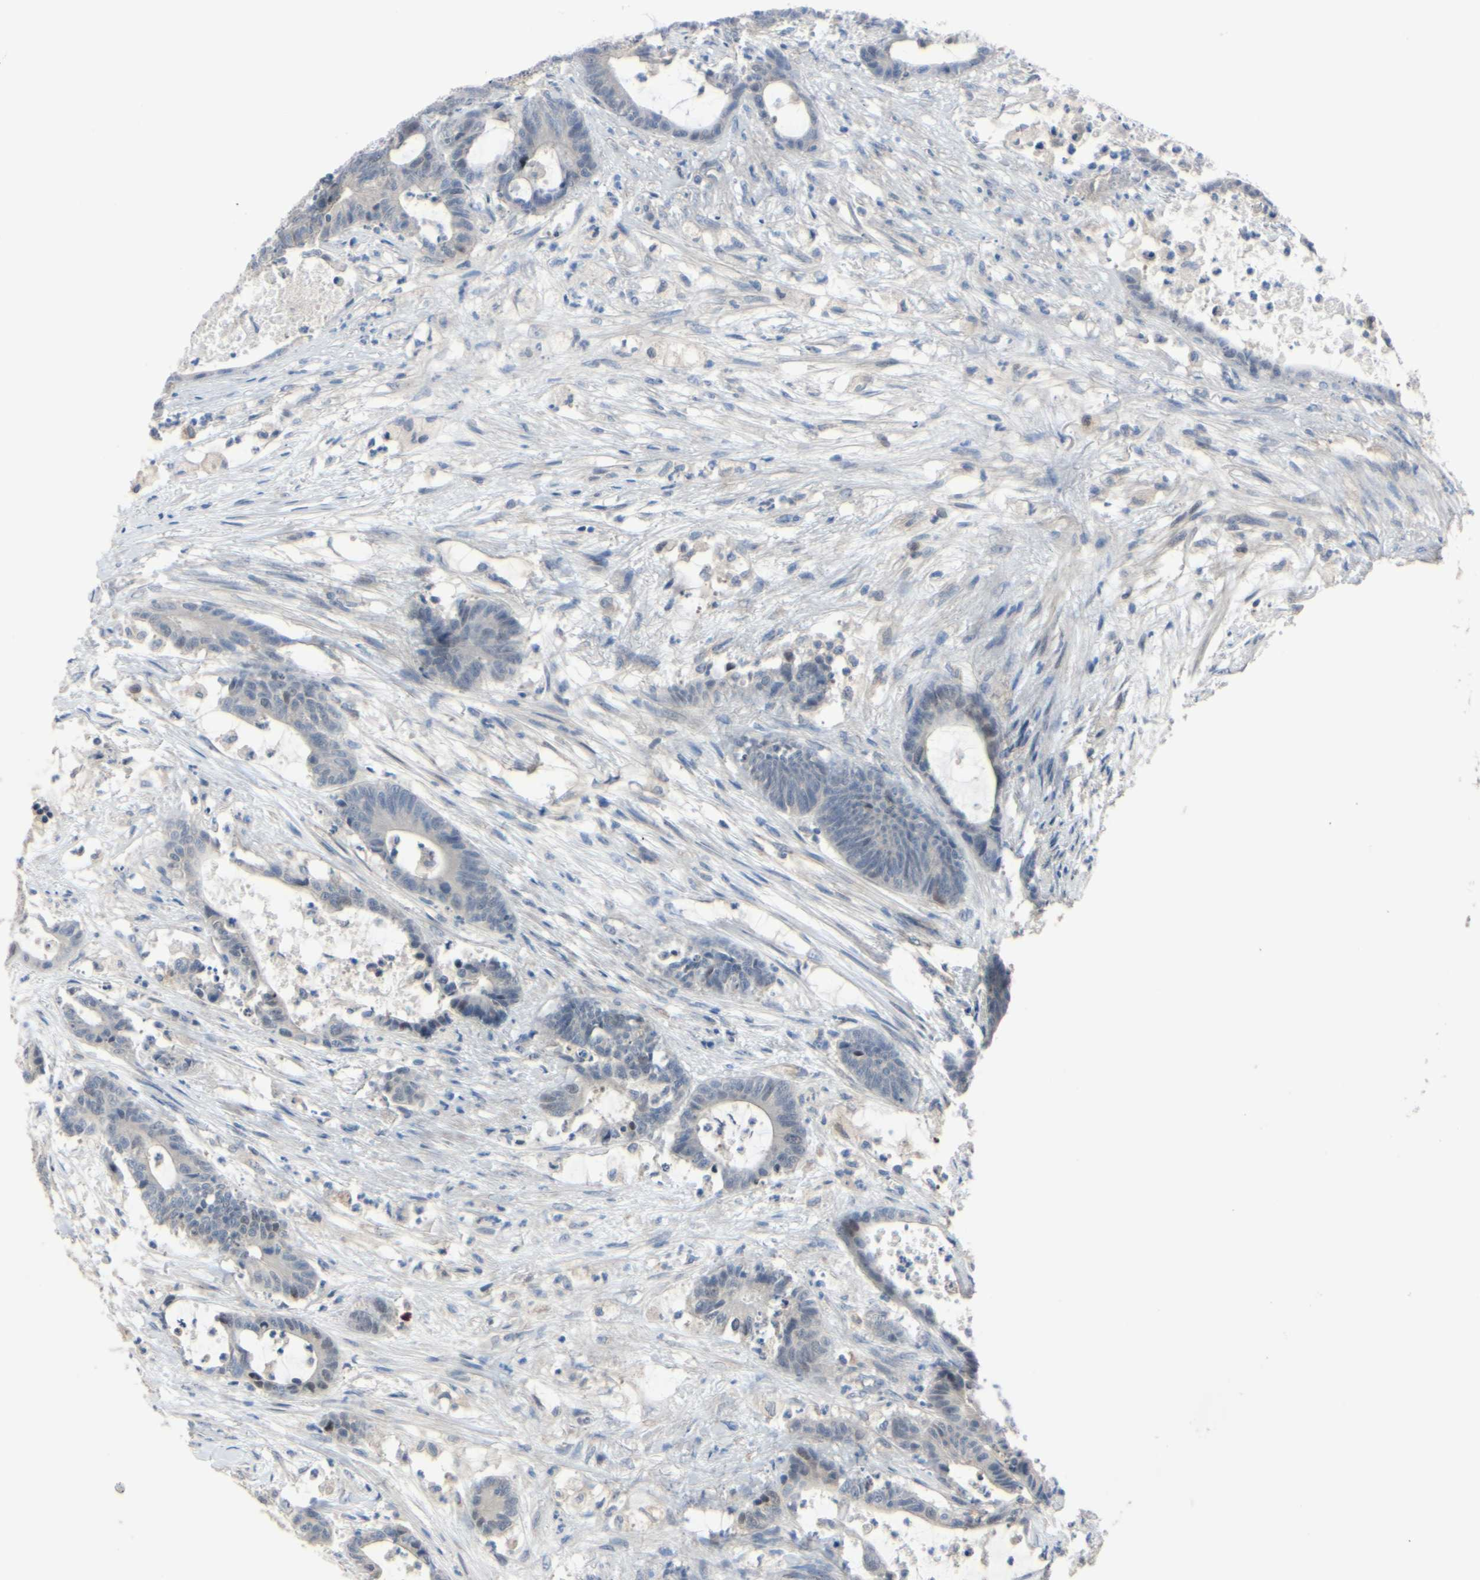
{"staining": {"intensity": "weak", "quantity": "<25%", "location": "nuclear"}, "tissue": "colorectal cancer", "cell_type": "Tumor cells", "image_type": "cancer", "snomed": [{"axis": "morphology", "description": "Adenocarcinoma, NOS"}, {"axis": "topography", "description": "Colon"}], "caption": "Colorectal adenocarcinoma was stained to show a protein in brown. There is no significant positivity in tumor cells. Nuclei are stained in blue.", "gene": "LHX9", "patient": {"sex": "female", "age": 84}}